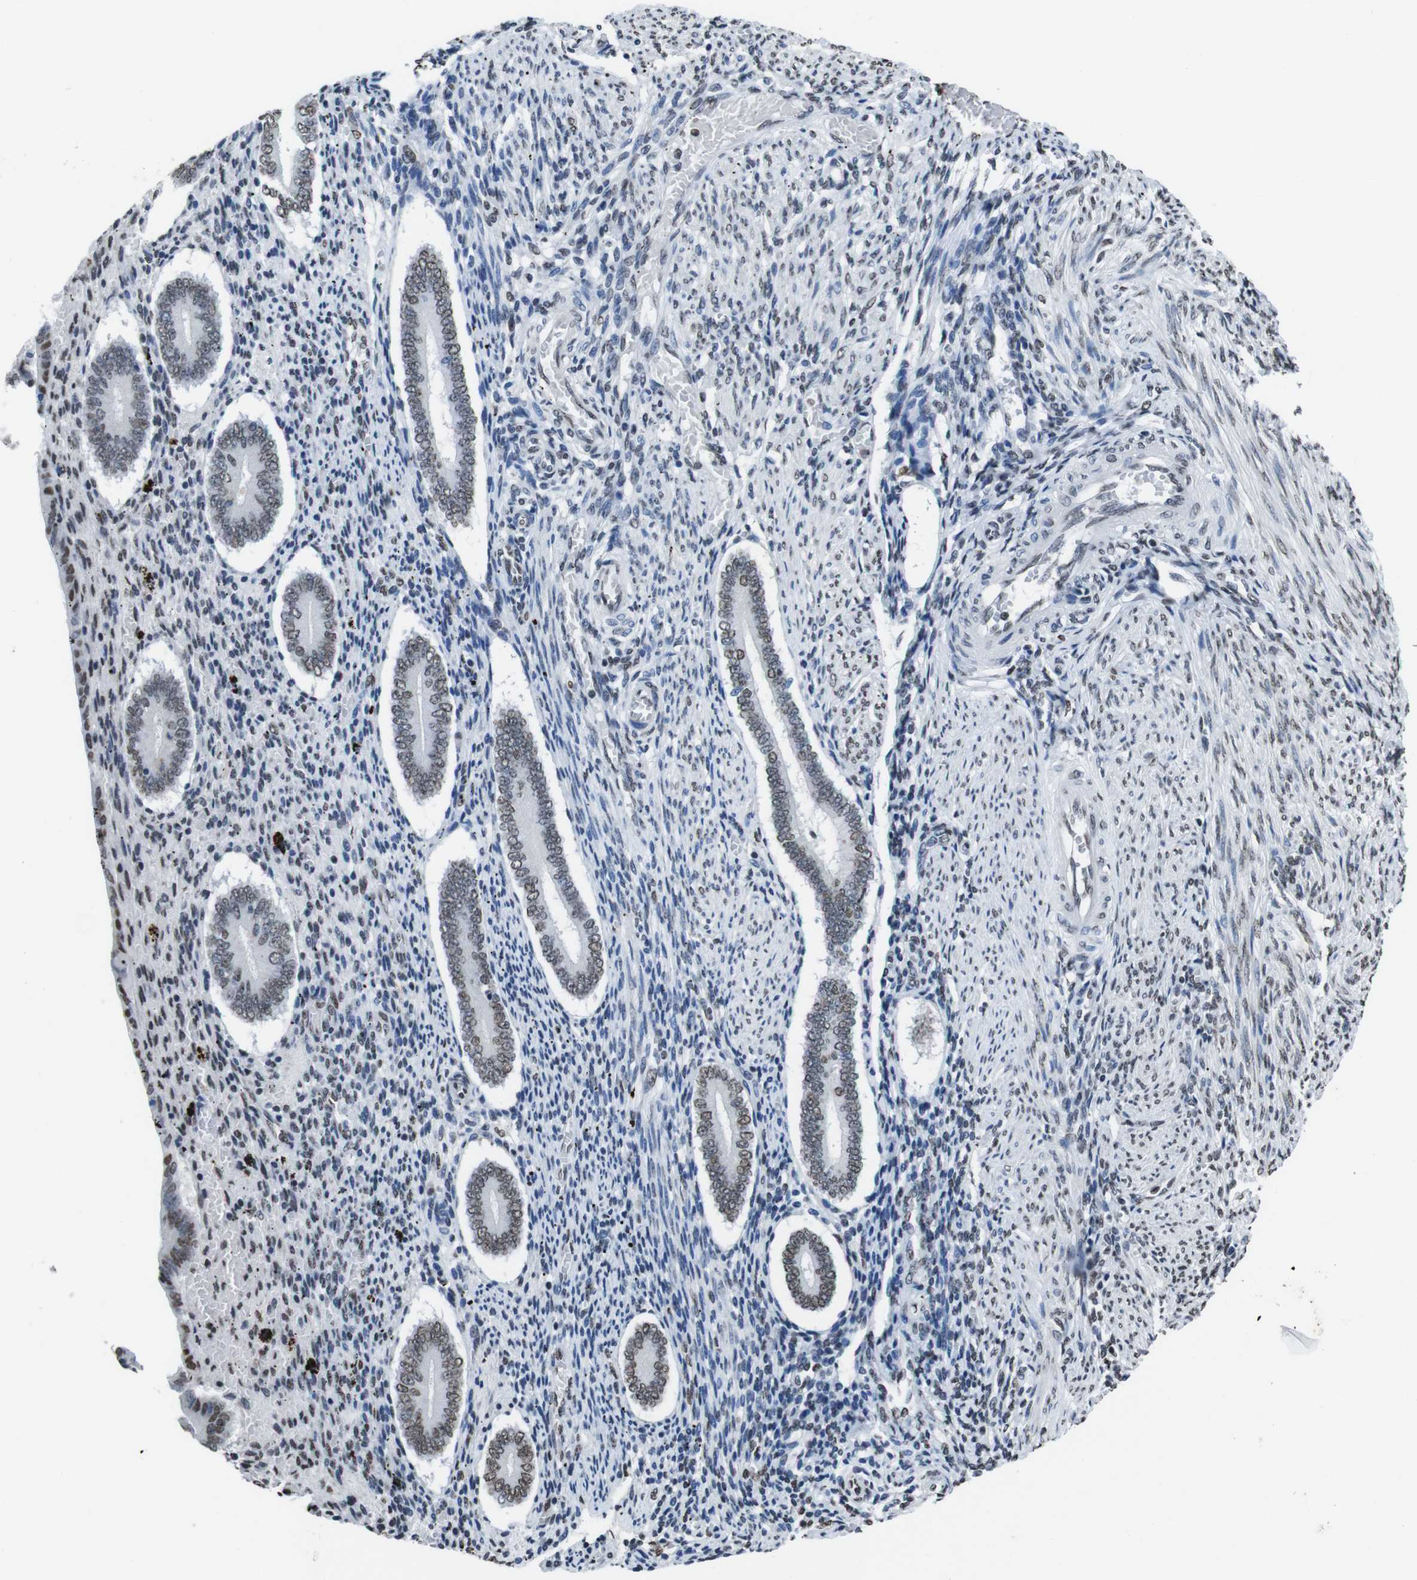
{"staining": {"intensity": "moderate", "quantity": ">75%", "location": "nuclear"}, "tissue": "endometrium", "cell_type": "Cells in endometrial stroma", "image_type": "normal", "snomed": [{"axis": "morphology", "description": "Normal tissue, NOS"}, {"axis": "topography", "description": "Endometrium"}], "caption": "Endometrium stained with DAB (3,3'-diaminobenzidine) immunohistochemistry (IHC) shows medium levels of moderate nuclear staining in approximately >75% of cells in endometrial stroma. Nuclei are stained in blue.", "gene": "PIP4P2", "patient": {"sex": "female", "age": 42}}